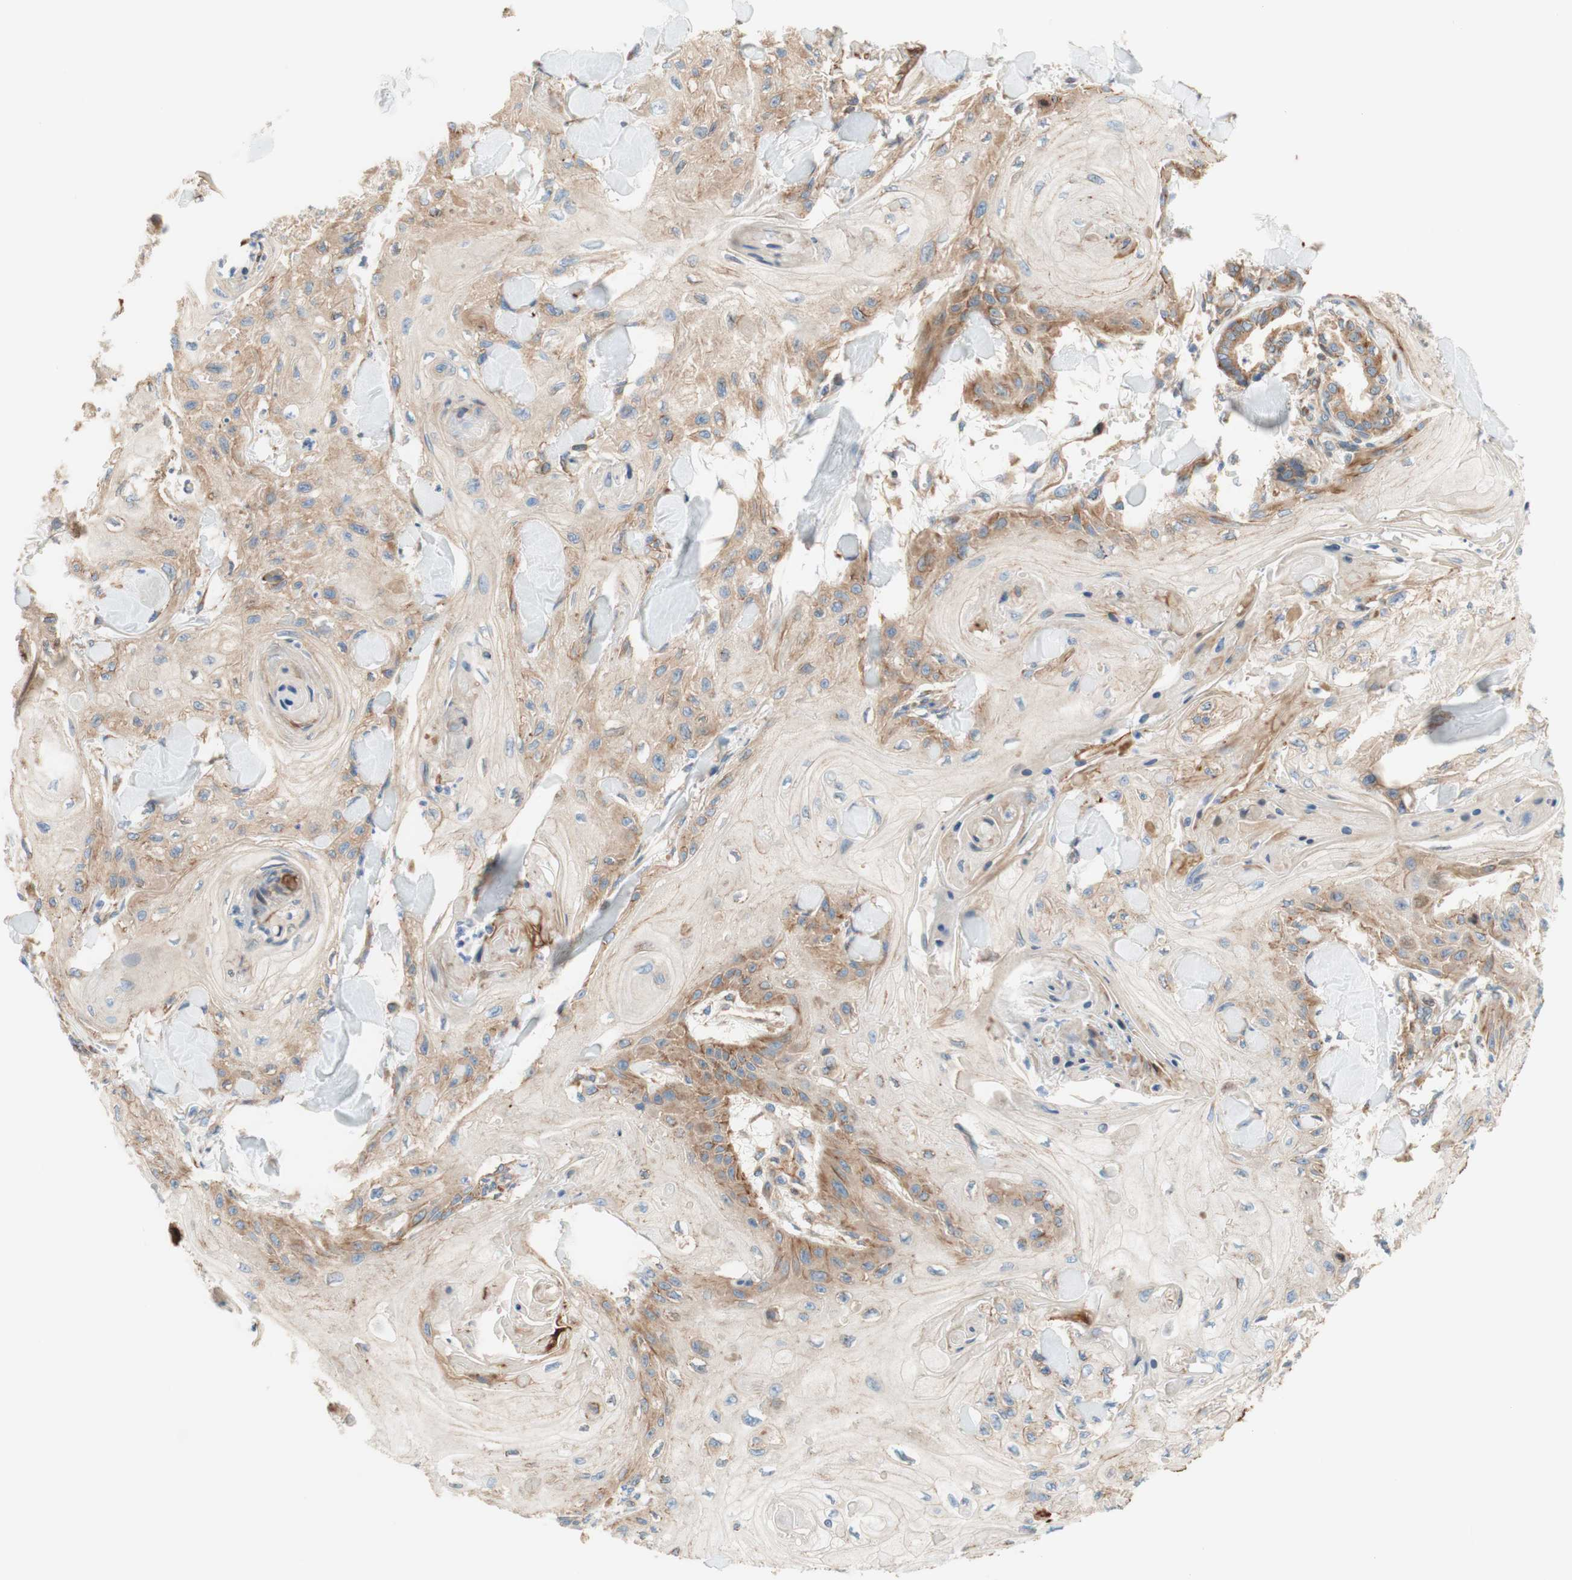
{"staining": {"intensity": "moderate", "quantity": "25%-75%", "location": "cytoplasmic/membranous"}, "tissue": "skin cancer", "cell_type": "Tumor cells", "image_type": "cancer", "snomed": [{"axis": "morphology", "description": "Squamous cell carcinoma, NOS"}, {"axis": "topography", "description": "Skin"}], "caption": "A brown stain highlights moderate cytoplasmic/membranous expression of a protein in skin squamous cell carcinoma tumor cells. (IHC, brightfield microscopy, high magnification).", "gene": "VPS26A", "patient": {"sex": "male", "age": 74}}